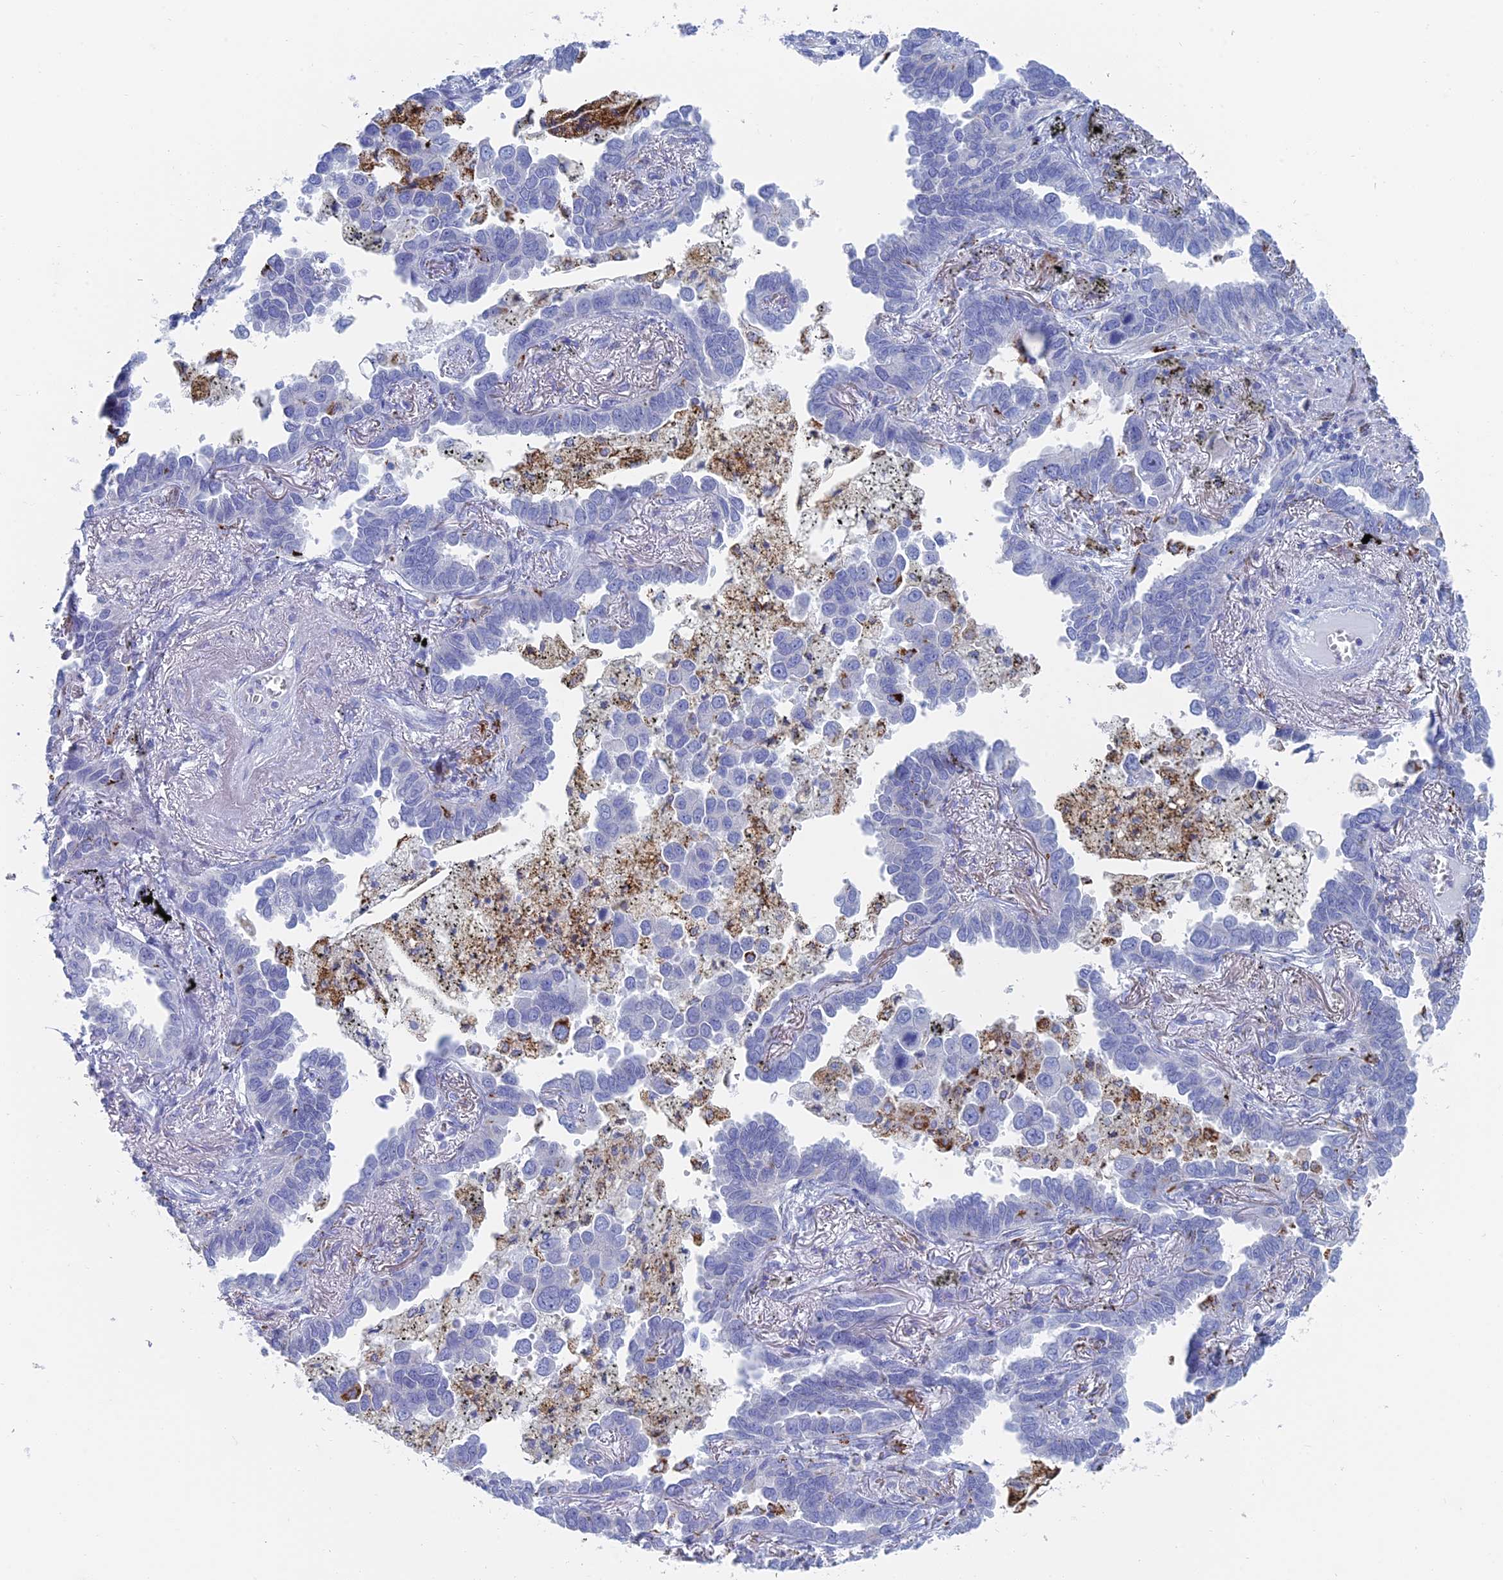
{"staining": {"intensity": "strong", "quantity": "<25%", "location": "cytoplasmic/membranous"}, "tissue": "lung cancer", "cell_type": "Tumor cells", "image_type": "cancer", "snomed": [{"axis": "morphology", "description": "Adenocarcinoma, NOS"}, {"axis": "topography", "description": "Lung"}], "caption": "Protein expression by immunohistochemistry reveals strong cytoplasmic/membranous expression in about <25% of tumor cells in lung adenocarcinoma.", "gene": "ALMS1", "patient": {"sex": "male", "age": 67}}